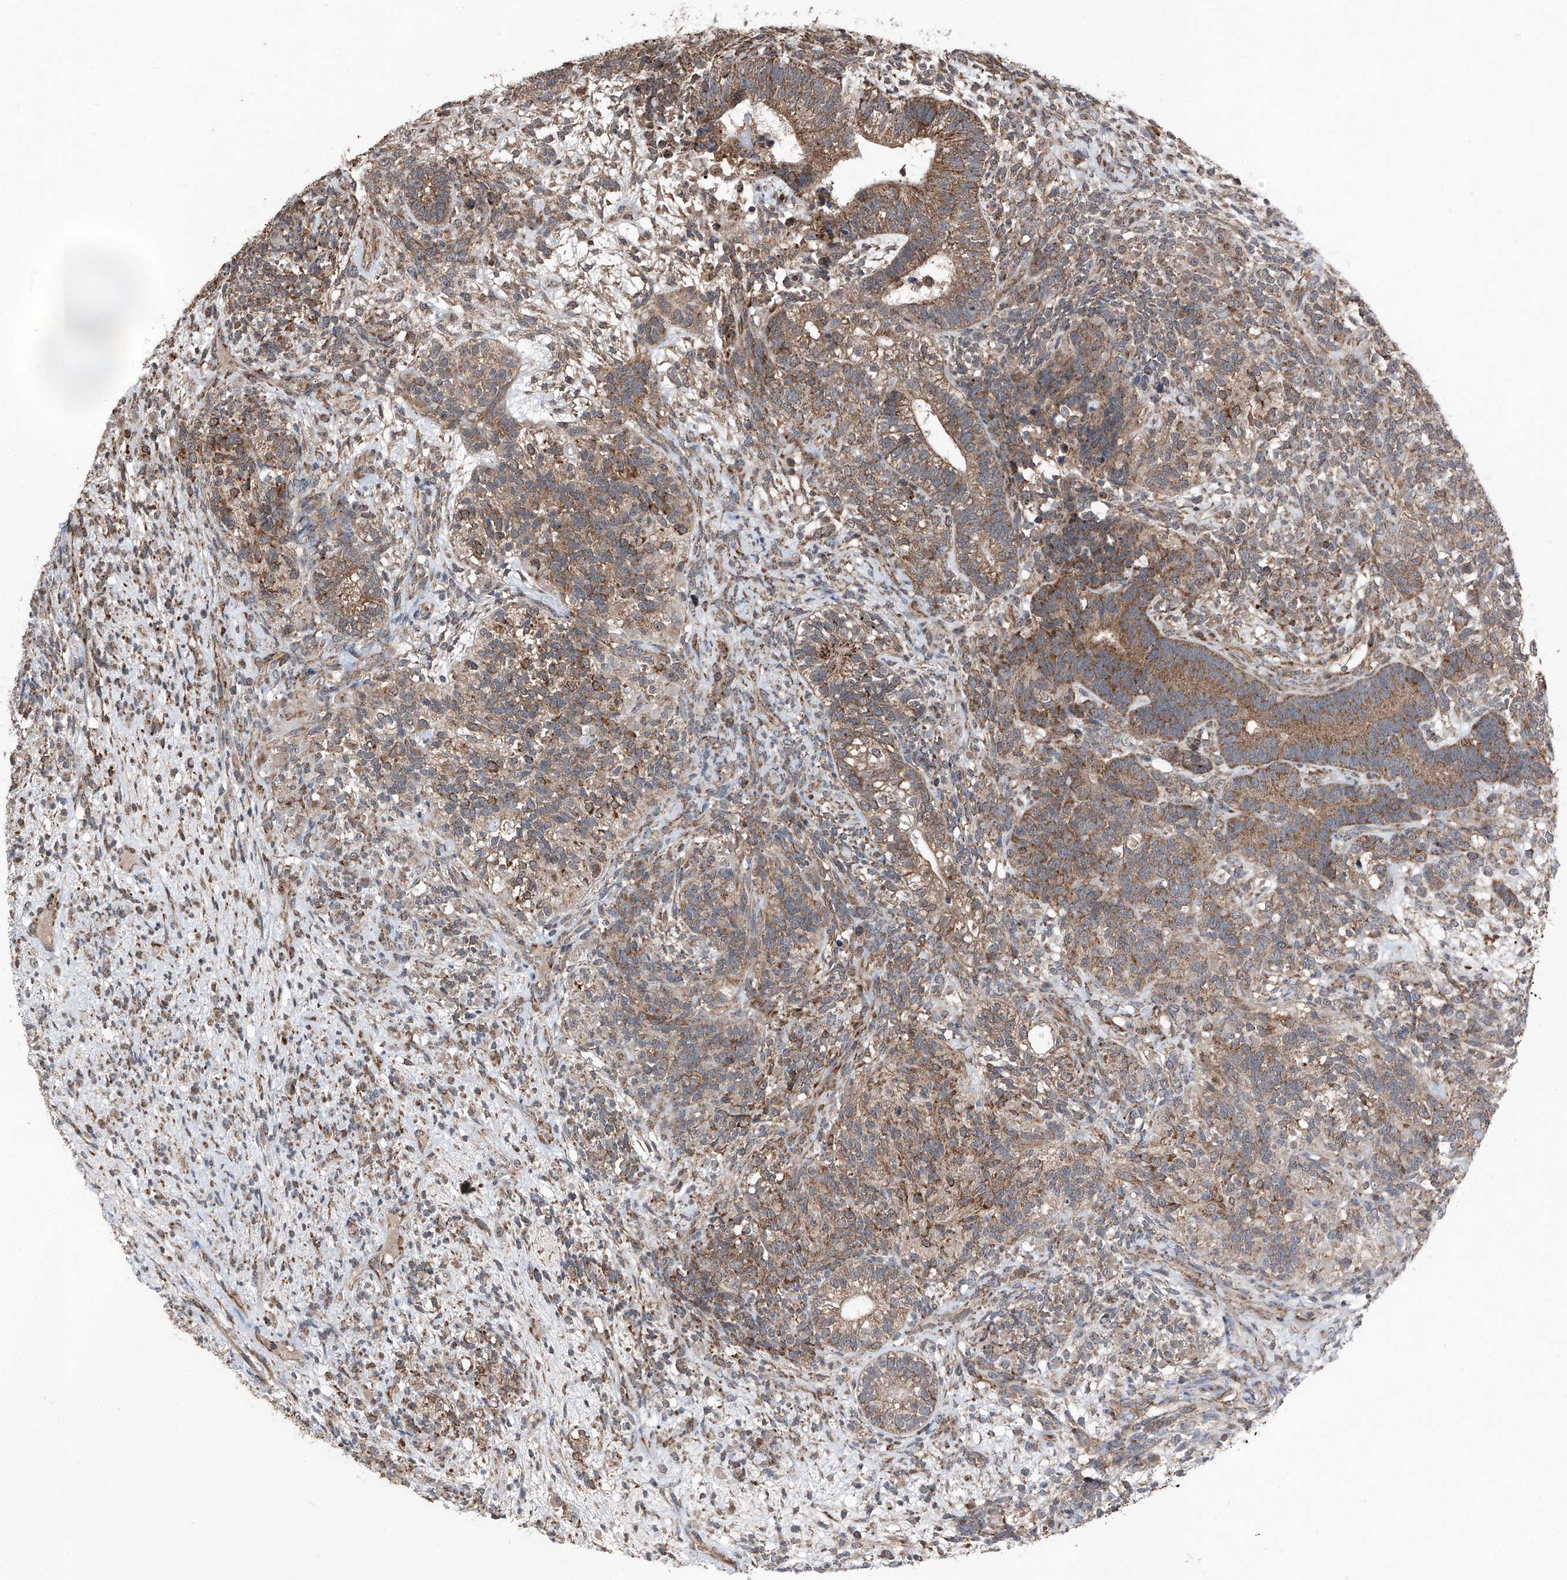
{"staining": {"intensity": "moderate", "quantity": ">75%", "location": "cytoplasmic/membranous"}, "tissue": "testis cancer", "cell_type": "Tumor cells", "image_type": "cancer", "snomed": [{"axis": "morphology", "description": "Seminoma, NOS"}, {"axis": "morphology", "description": "Carcinoma, Embryonal, NOS"}, {"axis": "topography", "description": "Testis"}], "caption": "A medium amount of moderate cytoplasmic/membranous staining is present in approximately >75% of tumor cells in seminoma (testis) tissue. (brown staining indicates protein expression, while blue staining denotes nuclei).", "gene": "LIMK1", "patient": {"sex": "male", "age": 28}}